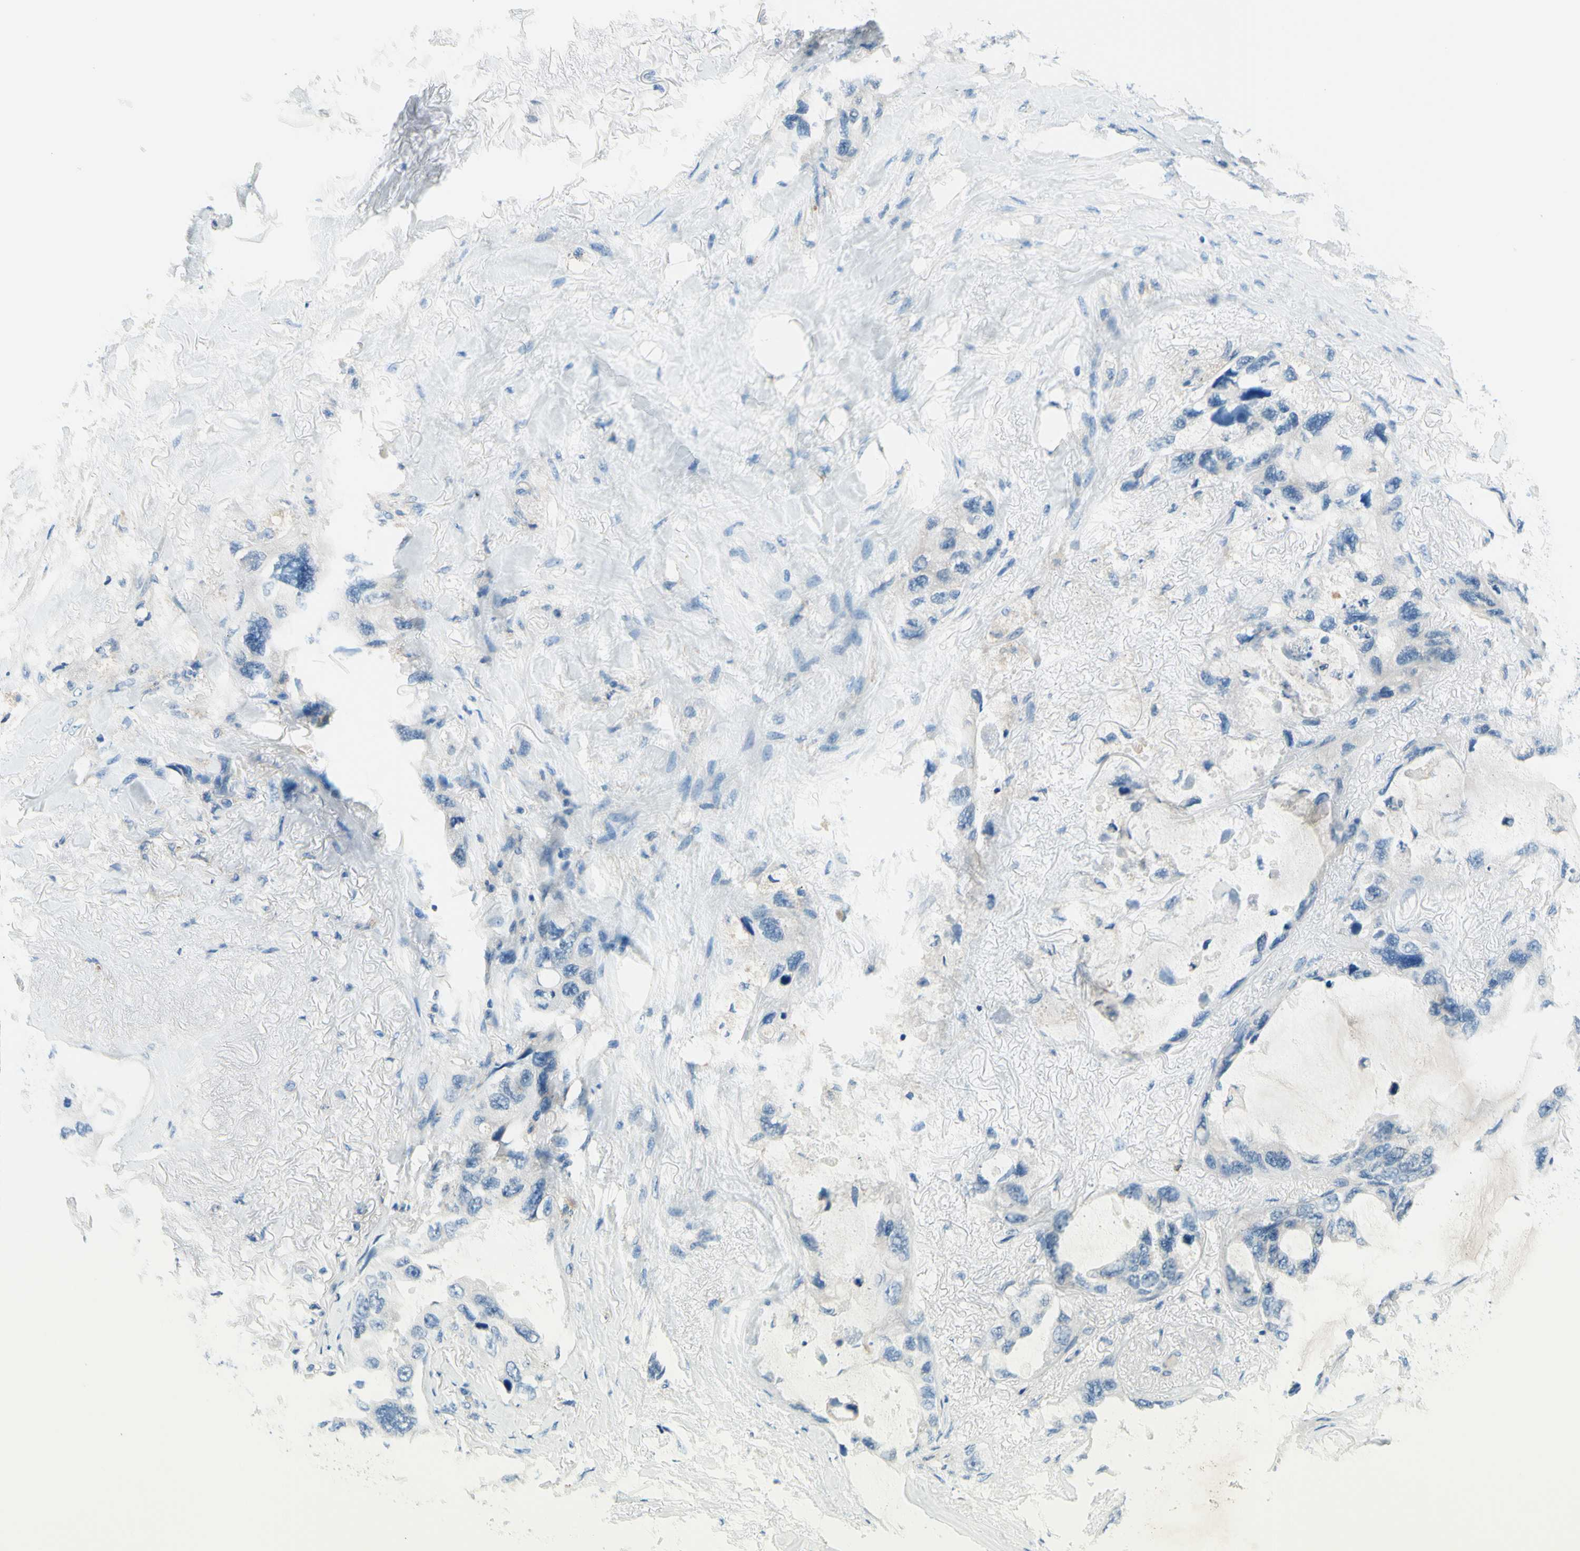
{"staining": {"intensity": "negative", "quantity": "none", "location": "none"}, "tissue": "lung cancer", "cell_type": "Tumor cells", "image_type": "cancer", "snomed": [{"axis": "morphology", "description": "Squamous cell carcinoma, NOS"}, {"axis": "topography", "description": "Lung"}], "caption": "IHC photomicrograph of human lung cancer (squamous cell carcinoma) stained for a protein (brown), which demonstrates no expression in tumor cells.", "gene": "SIGLEC9", "patient": {"sex": "female", "age": 73}}